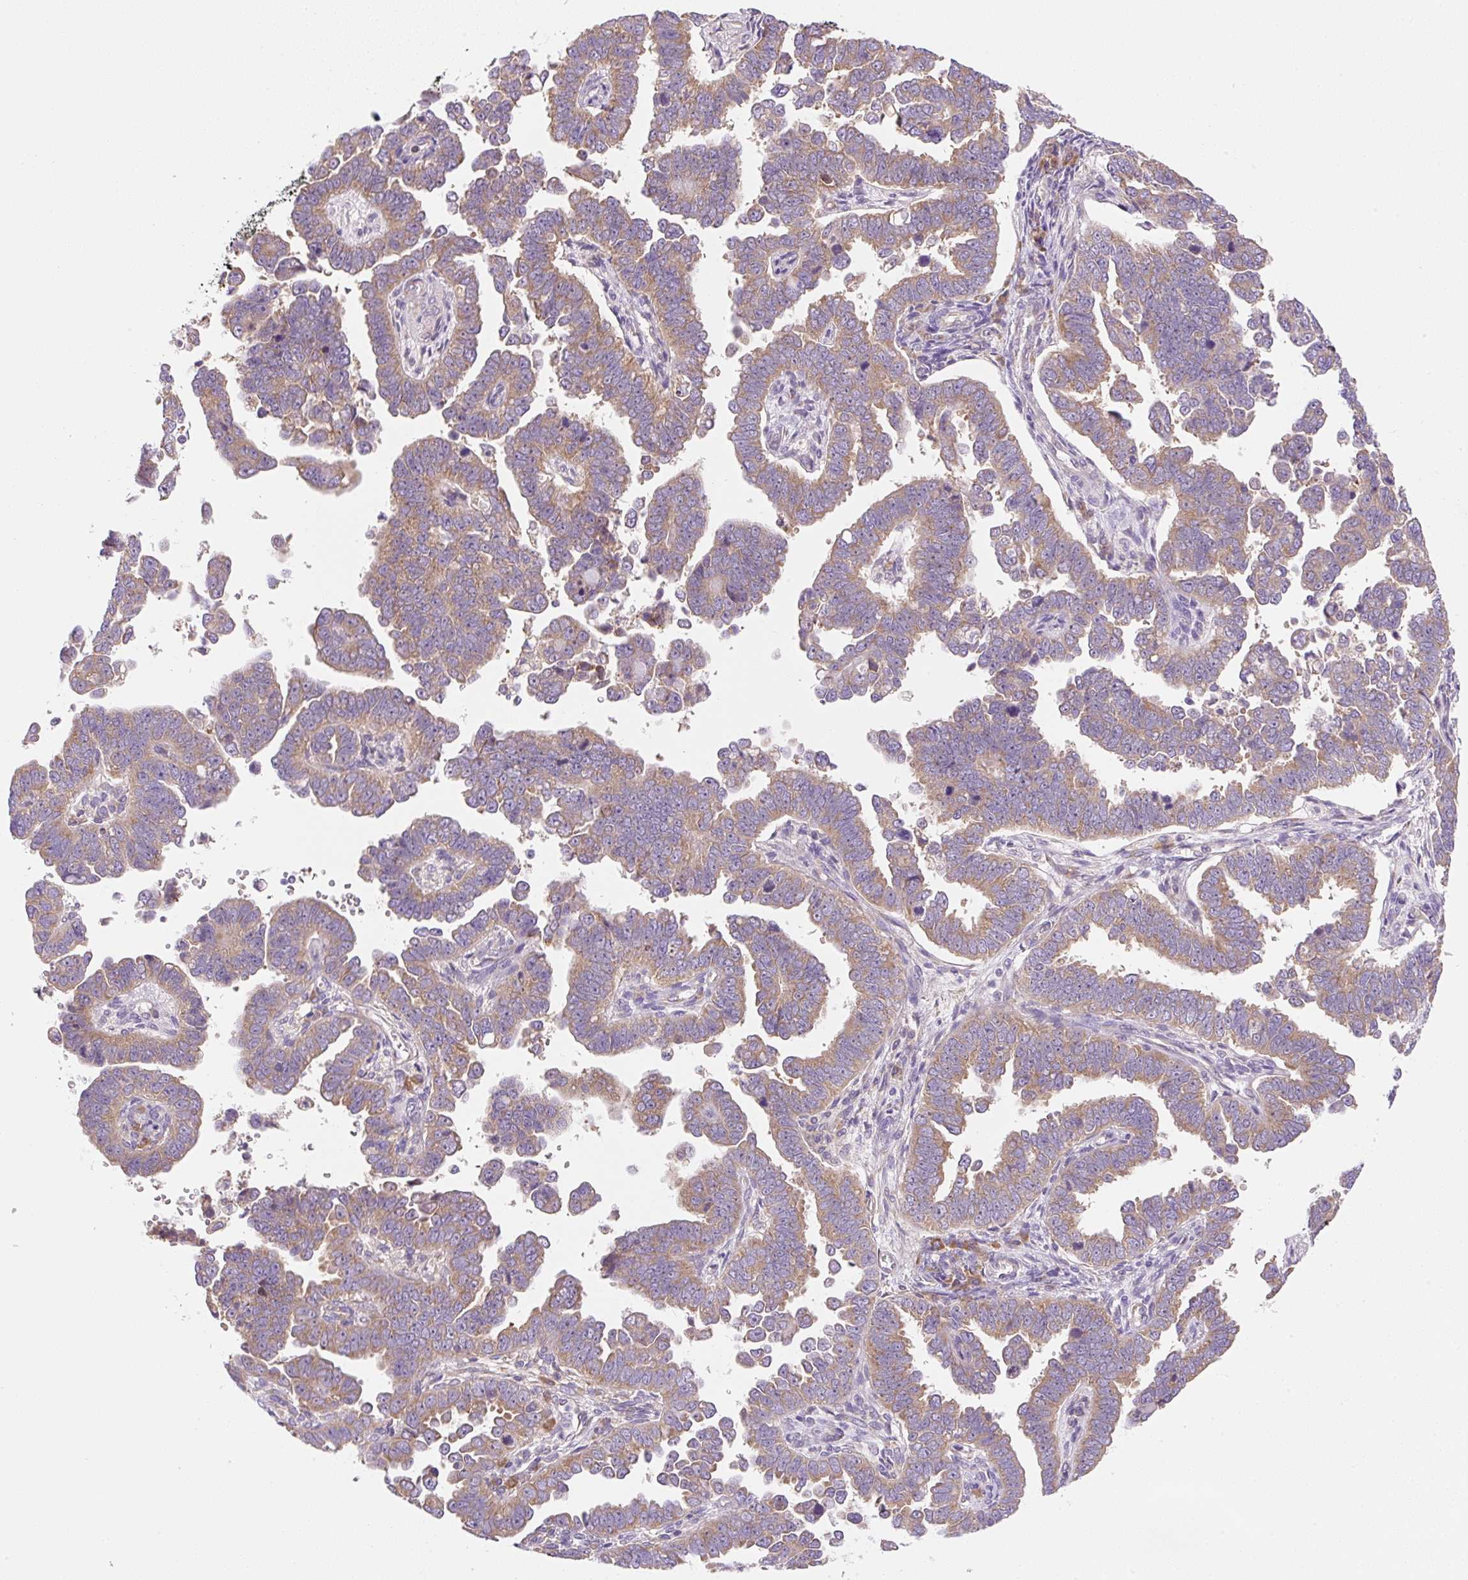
{"staining": {"intensity": "moderate", "quantity": ">75%", "location": "cytoplasmic/membranous"}, "tissue": "endometrial cancer", "cell_type": "Tumor cells", "image_type": "cancer", "snomed": [{"axis": "morphology", "description": "Adenocarcinoma, NOS"}, {"axis": "topography", "description": "Endometrium"}], "caption": "Protein expression analysis of human adenocarcinoma (endometrial) reveals moderate cytoplasmic/membranous staining in approximately >75% of tumor cells. (Brightfield microscopy of DAB IHC at high magnification).", "gene": "RPL18A", "patient": {"sex": "female", "age": 75}}